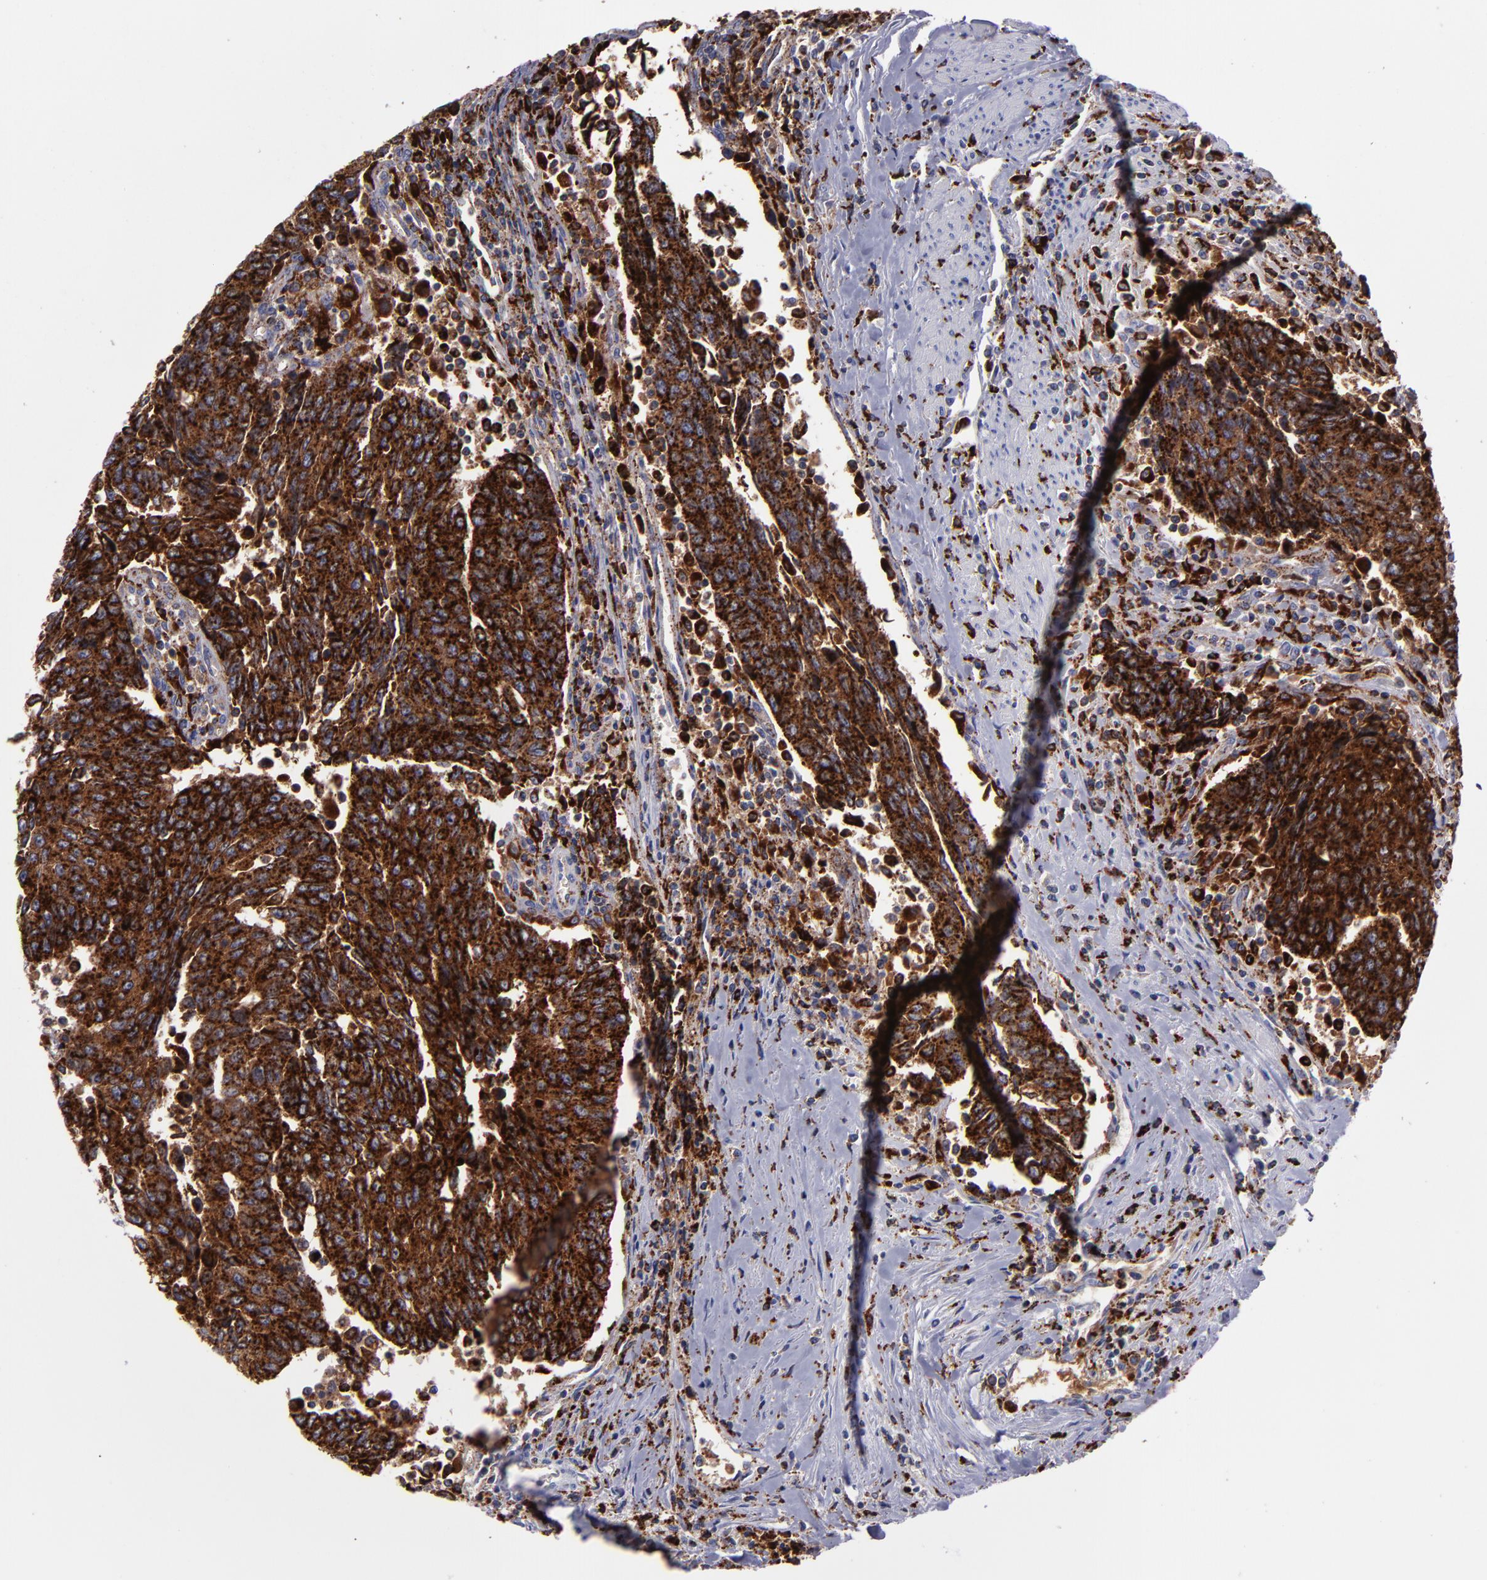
{"staining": {"intensity": "strong", "quantity": ">75%", "location": "cytoplasmic/membranous"}, "tissue": "urothelial cancer", "cell_type": "Tumor cells", "image_type": "cancer", "snomed": [{"axis": "morphology", "description": "Urothelial carcinoma, High grade"}, {"axis": "topography", "description": "Urinary bladder"}], "caption": "Strong cytoplasmic/membranous expression is present in about >75% of tumor cells in urothelial carcinoma (high-grade). (DAB (3,3'-diaminobenzidine) = brown stain, brightfield microscopy at high magnification).", "gene": "CTSS", "patient": {"sex": "male", "age": 86}}